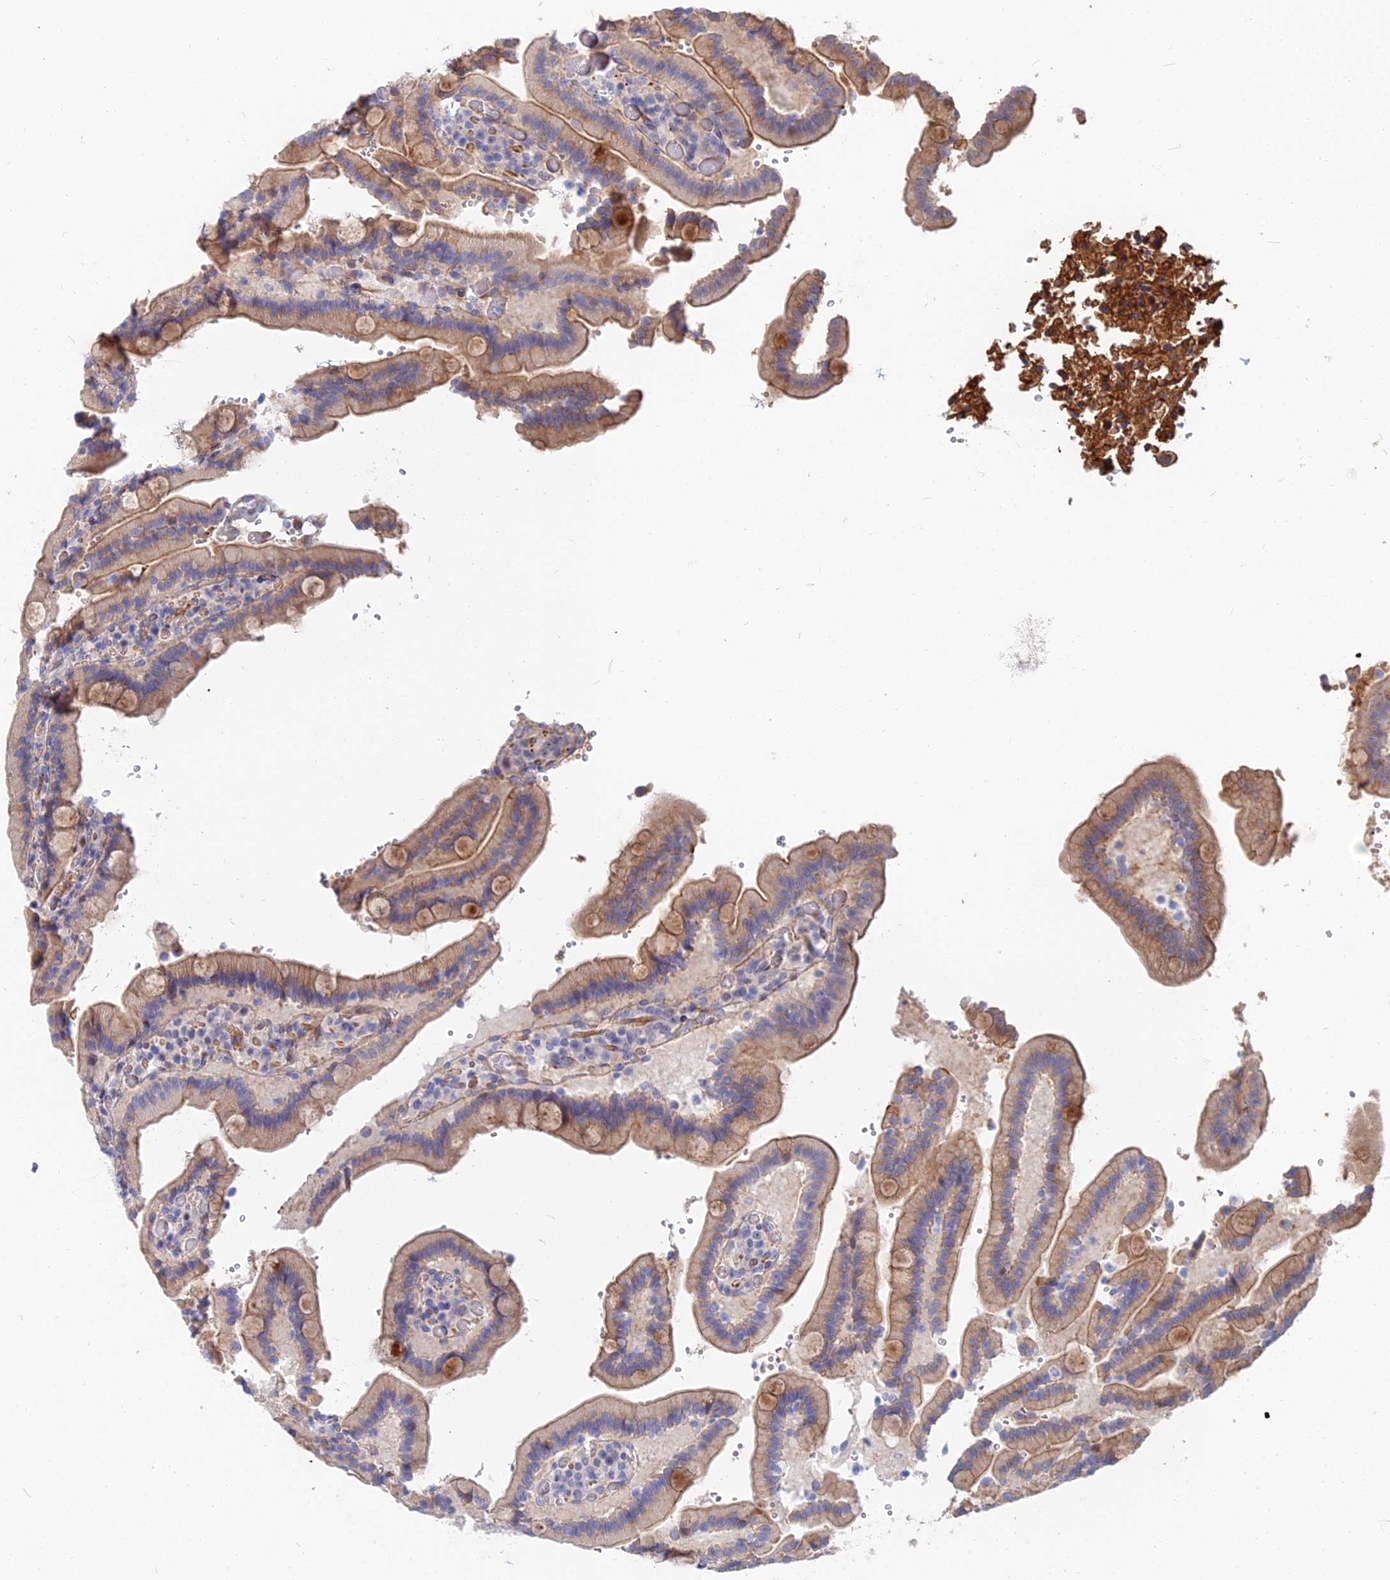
{"staining": {"intensity": "moderate", "quantity": "25%-75%", "location": "cytoplasmic/membranous"}, "tissue": "duodenum", "cell_type": "Glandular cells", "image_type": "normal", "snomed": [{"axis": "morphology", "description": "Normal tissue, NOS"}, {"axis": "topography", "description": "Duodenum"}], "caption": "About 25%-75% of glandular cells in unremarkable human duodenum display moderate cytoplasmic/membranous protein staining as visualized by brown immunohistochemical staining.", "gene": "TRIM43B", "patient": {"sex": "female", "age": 62}}